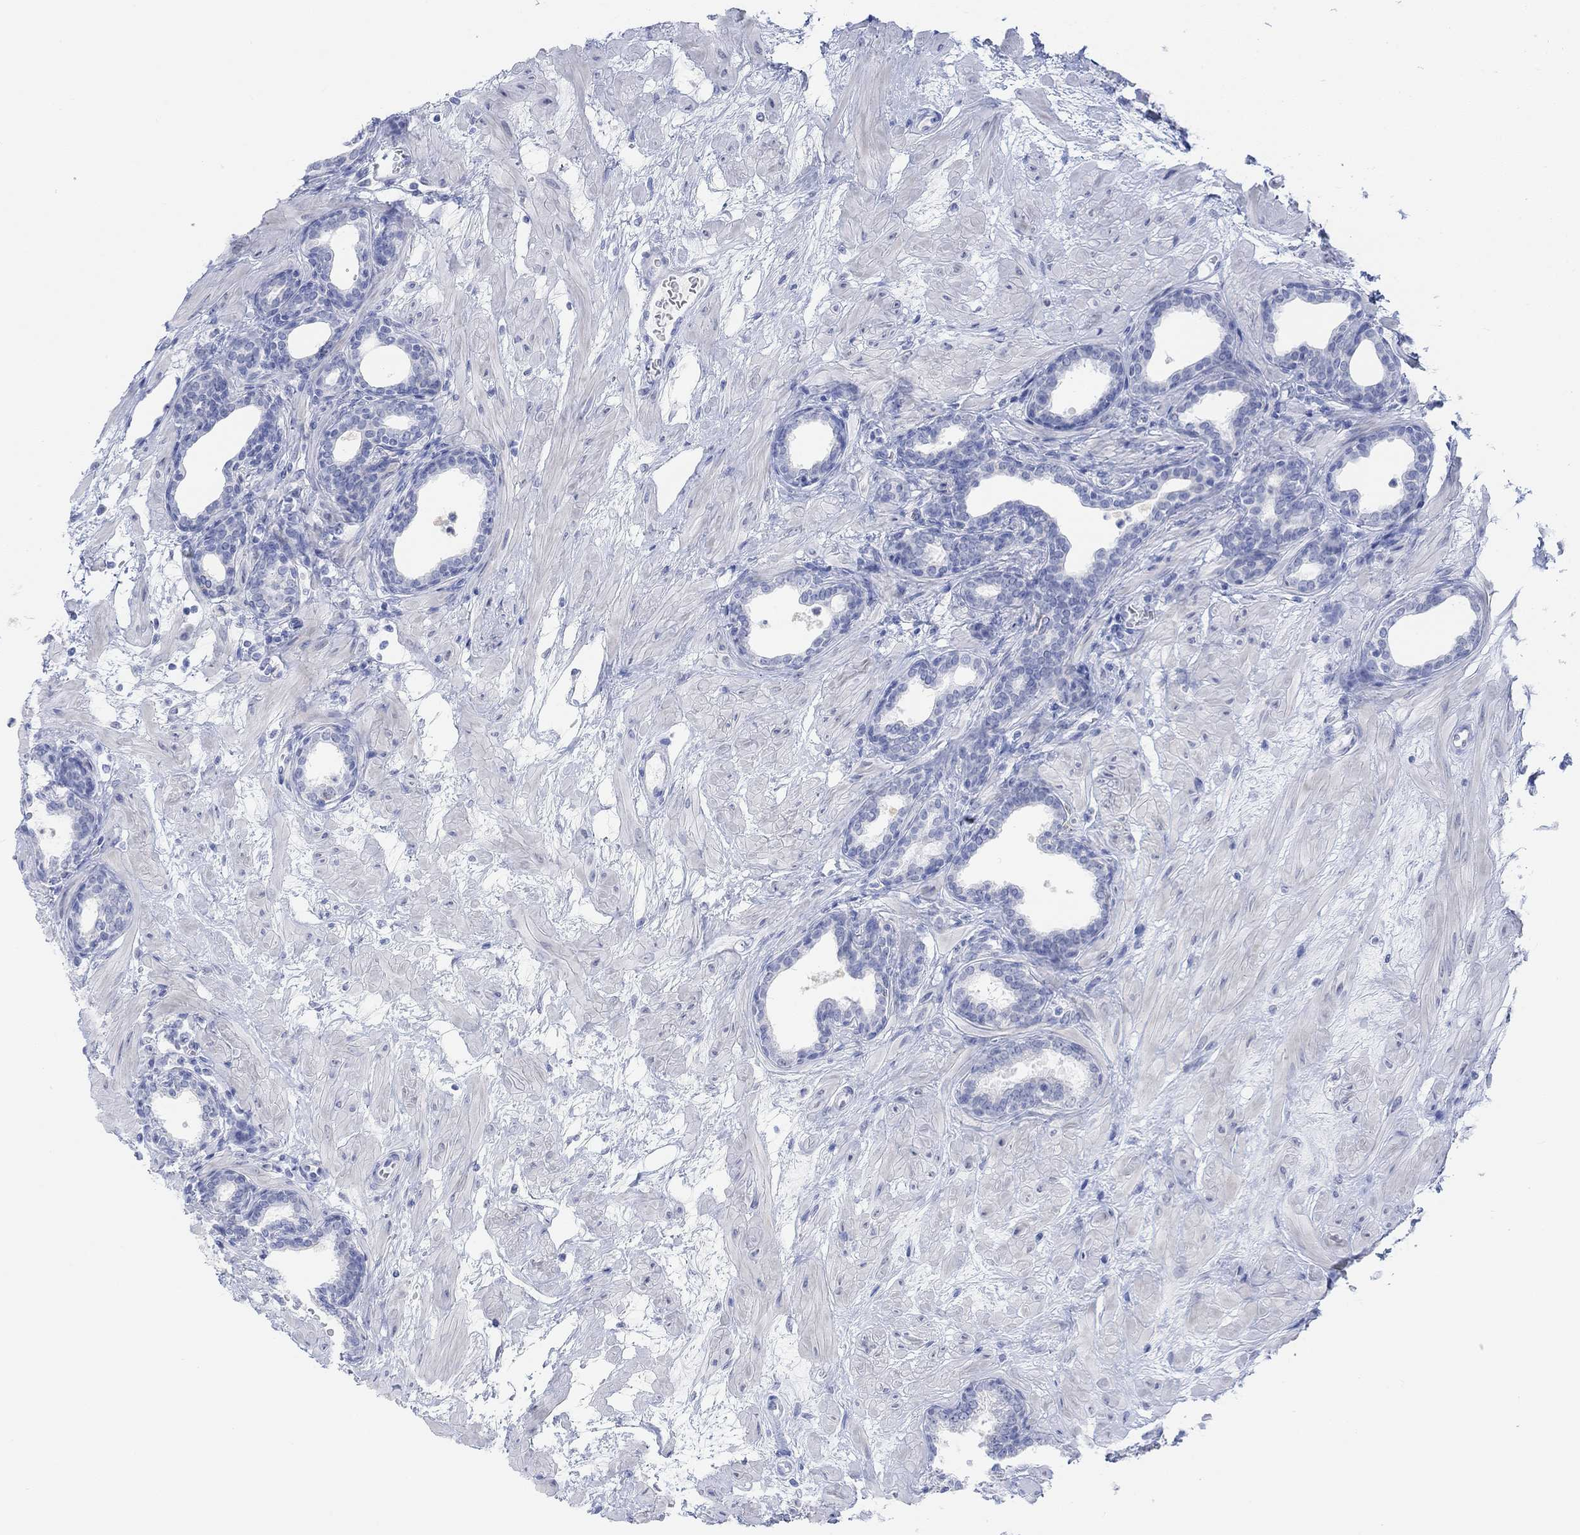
{"staining": {"intensity": "negative", "quantity": "none", "location": "none"}, "tissue": "prostate", "cell_type": "Glandular cells", "image_type": "normal", "snomed": [{"axis": "morphology", "description": "Normal tissue, NOS"}, {"axis": "topography", "description": "Prostate"}], "caption": "This is a photomicrograph of immunohistochemistry (IHC) staining of benign prostate, which shows no staining in glandular cells.", "gene": "AK8", "patient": {"sex": "male", "age": 37}}